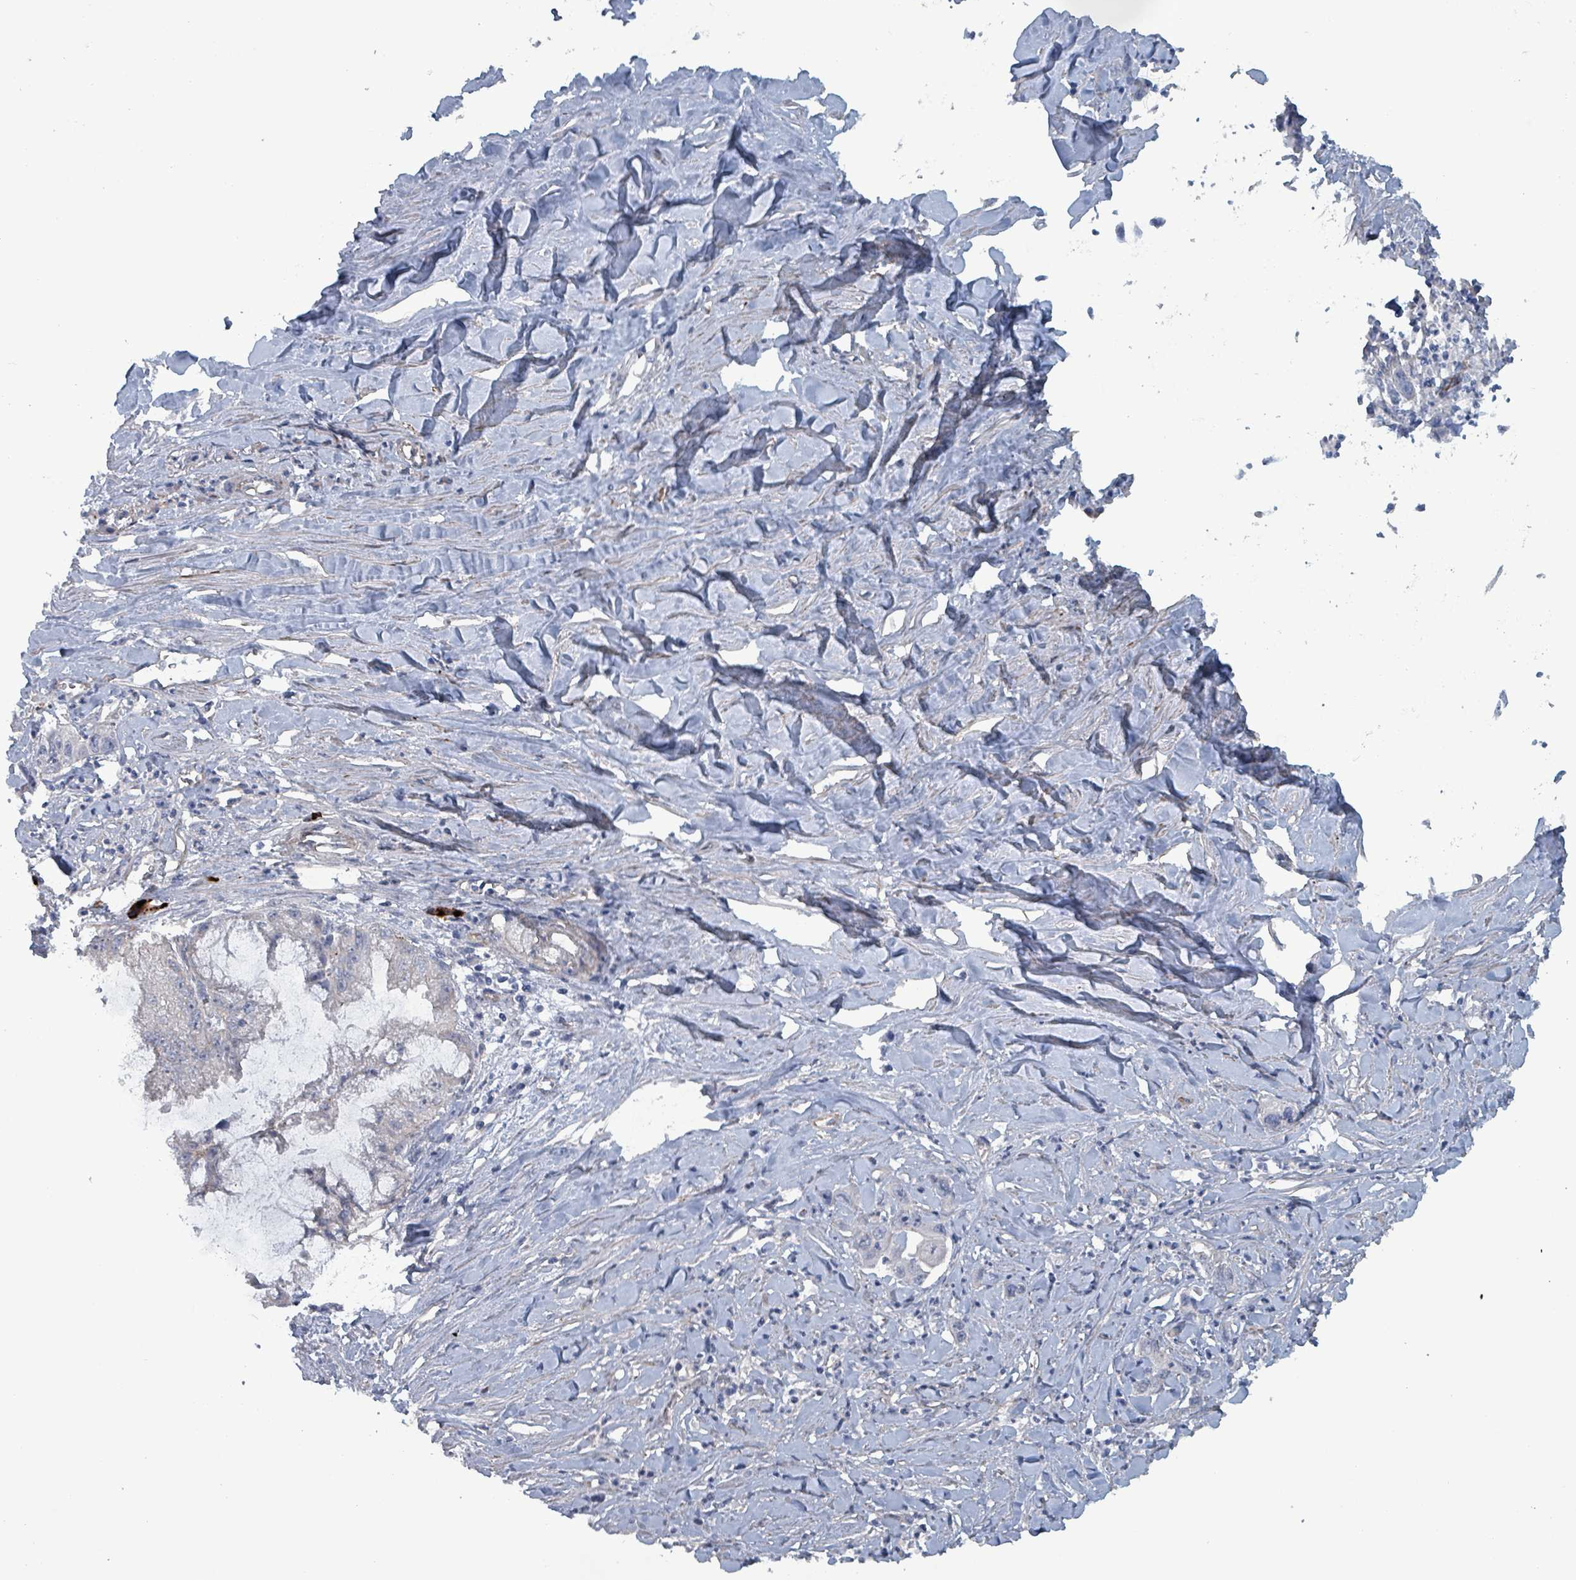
{"staining": {"intensity": "negative", "quantity": "none", "location": "none"}, "tissue": "pancreatic cancer", "cell_type": "Tumor cells", "image_type": "cancer", "snomed": [{"axis": "morphology", "description": "Adenocarcinoma, NOS"}, {"axis": "topography", "description": "Pancreas"}], "caption": "Immunohistochemical staining of human pancreatic adenocarcinoma reveals no significant positivity in tumor cells. (Brightfield microscopy of DAB (3,3'-diaminobenzidine) immunohistochemistry (IHC) at high magnification).", "gene": "TAAR5", "patient": {"sex": "male", "age": 73}}